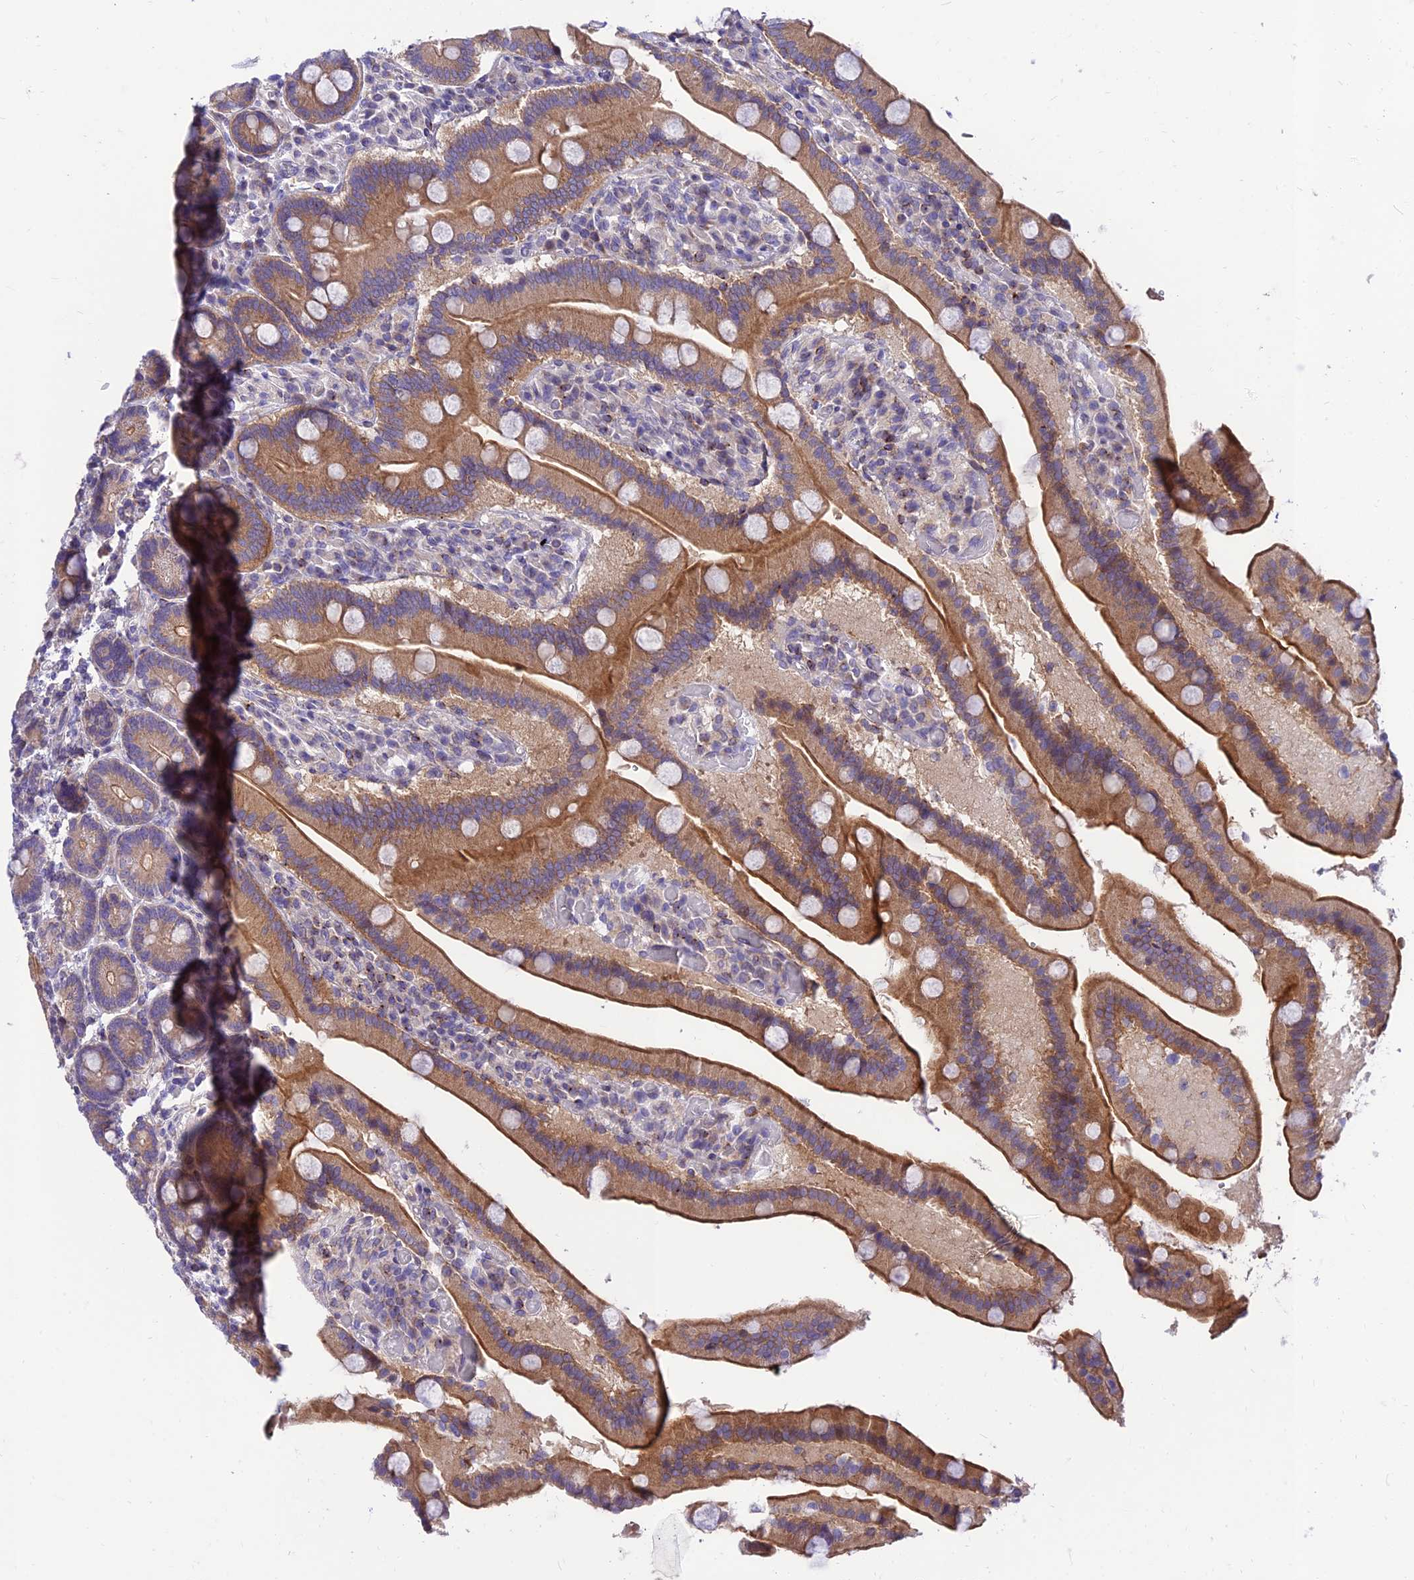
{"staining": {"intensity": "strong", "quantity": ">75%", "location": "cytoplasmic/membranous"}, "tissue": "duodenum", "cell_type": "Glandular cells", "image_type": "normal", "snomed": [{"axis": "morphology", "description": "Normal tissue, NOS"}, {"axis": "topography", "description": "Duodenum"}], "caption": "Immunohistochemical staining of unremarkable duodenum exhibits strong cytoplasmic/membranous protein staining in about >75% of glandular cells.", "gene": "C6orf132", "patient": {"sex": "female", "age": 62}}